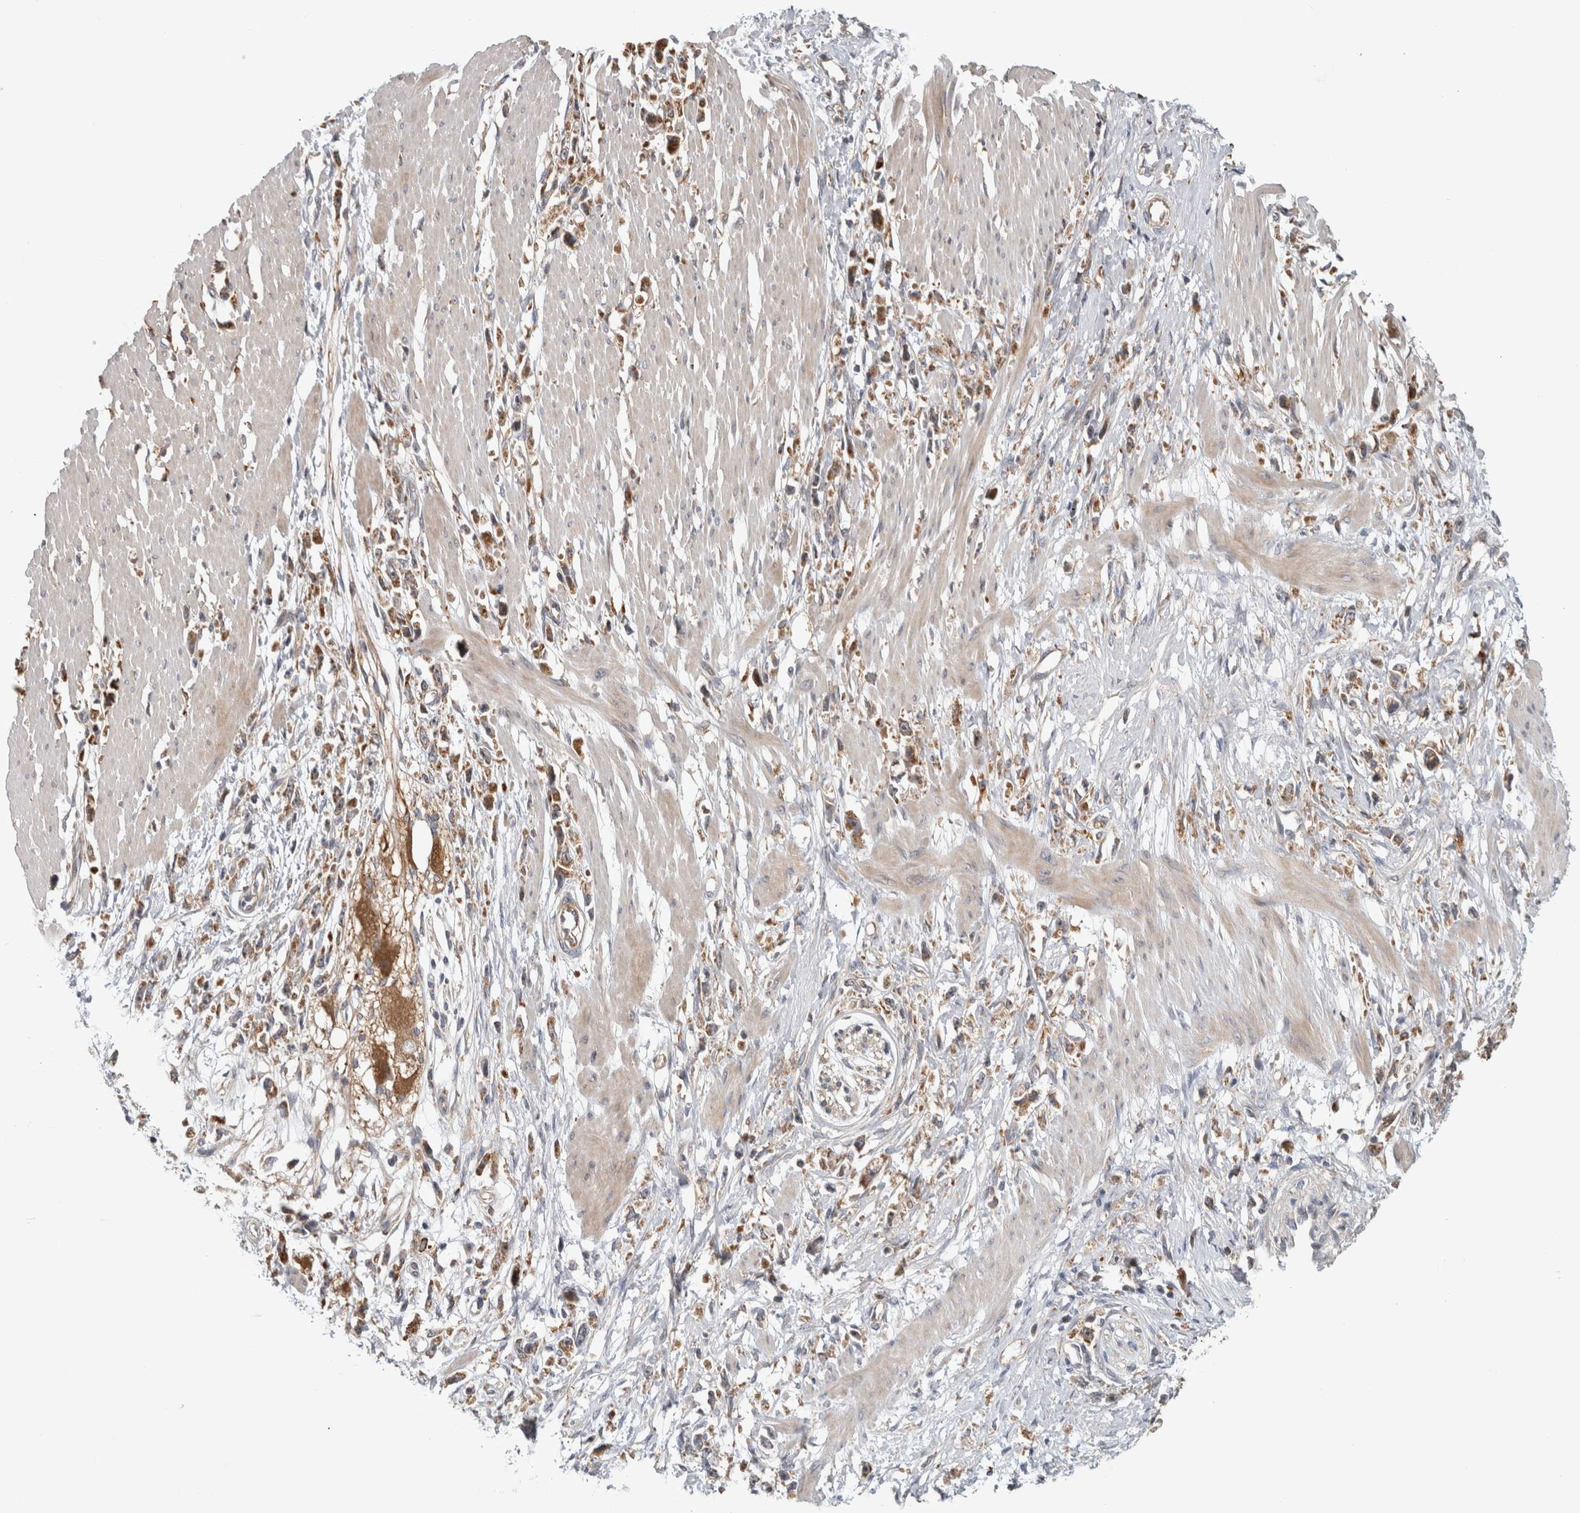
{"staining": {"intensity": "moderate", "quantity": ">75%", "location": "cytoplasmic/membranous"}, "tissue": "stomach cancer", "cell_type": "Tumor cells", "image_type": "cancer", "snomed": [{"axis": "morphology", "description": "Adenocarcinoma, NOS"}, {"axis": "topography", "description": "Stomach"}], "caption": "Human adenocarcinoma (stomach) stained with a brown dye demonstrates moderate cytoplasmic/membranous positive staining in about >75% of tumor cells.", "gene": "ADGRL3", "patient": {"sex": "female", "age": 59}}